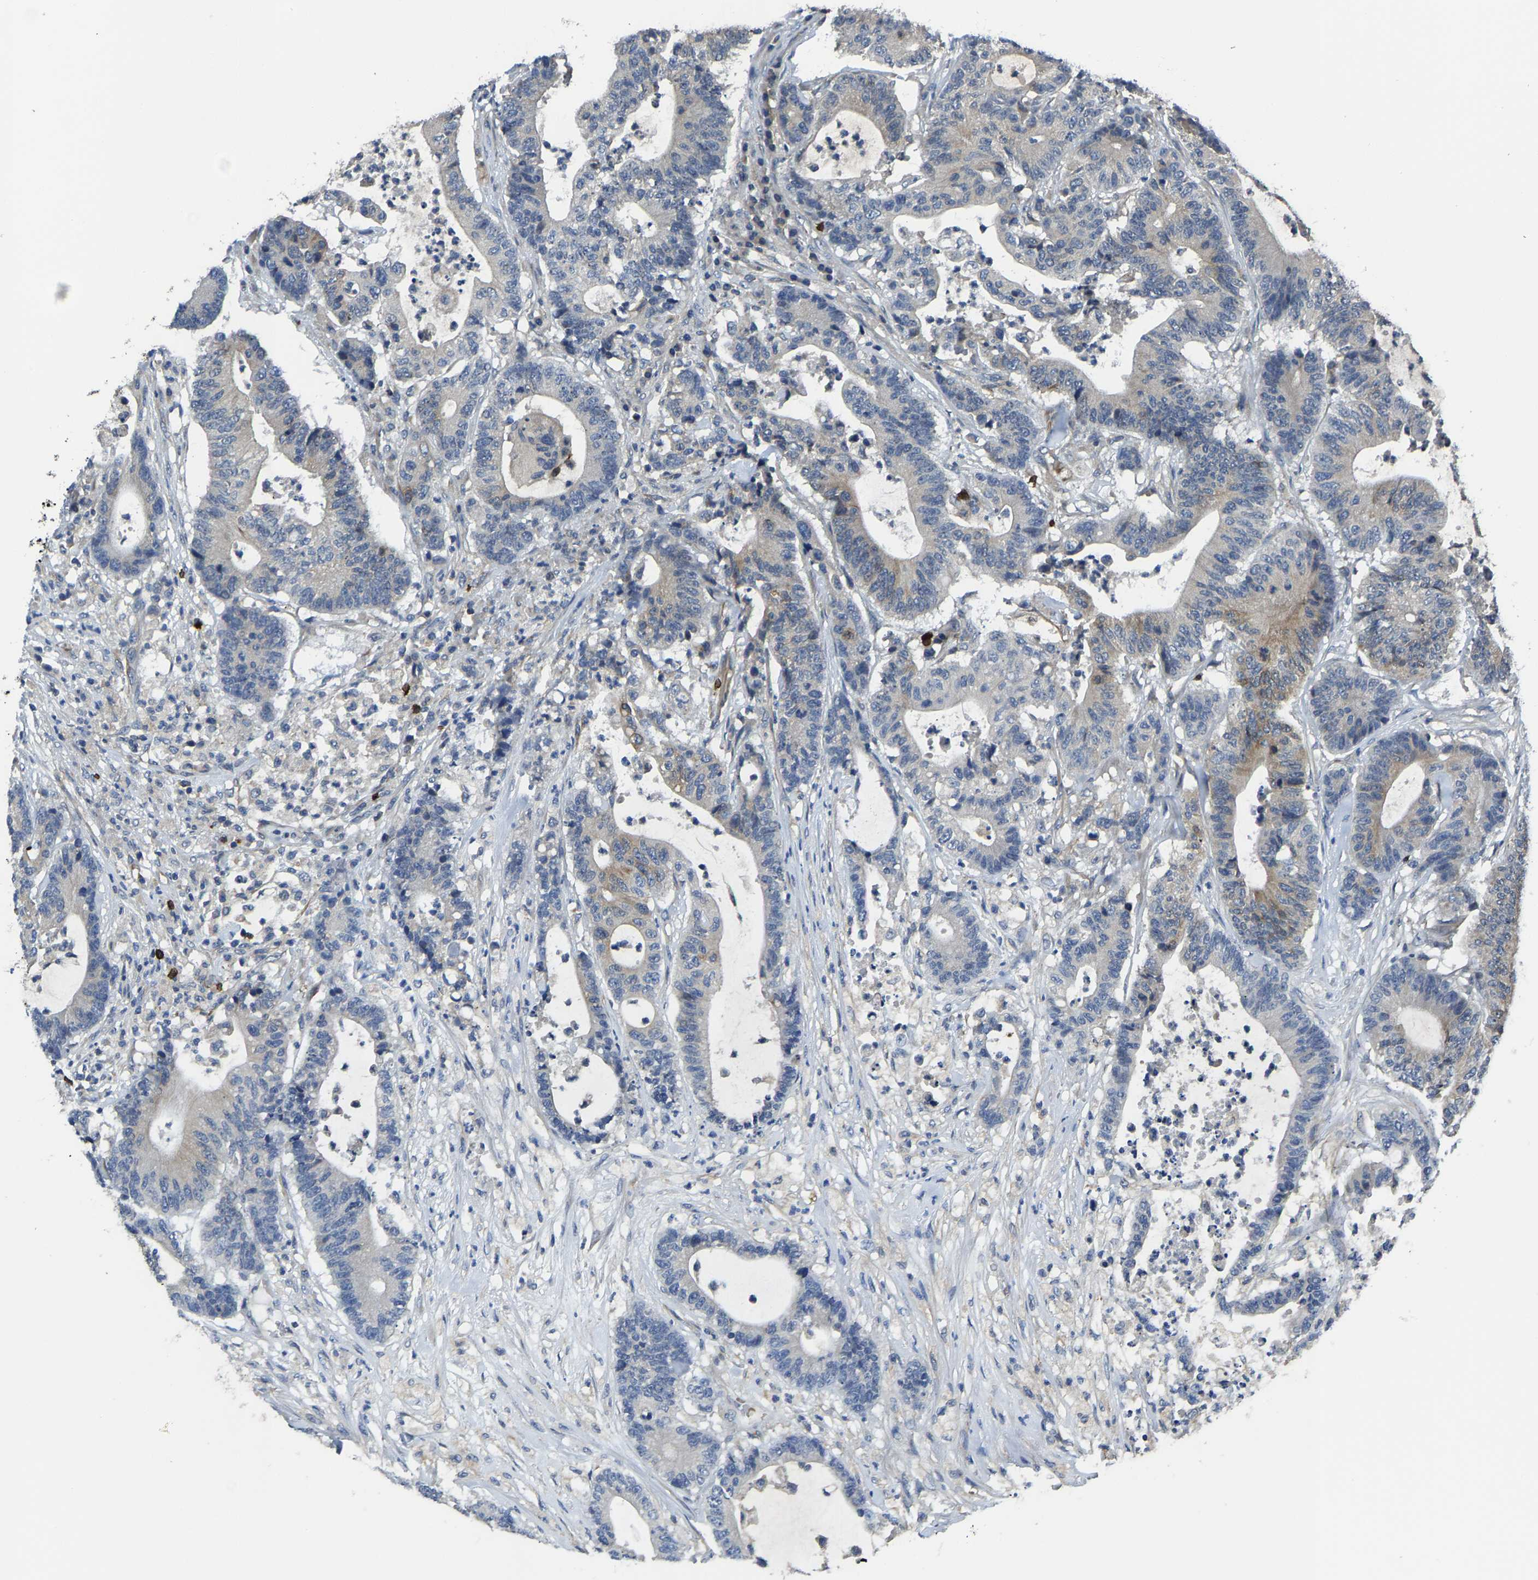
{"staining": {"intensity": "moderate", "quantity": "<25%", "location": "cytoplasmic/membranous"}, "tissue": "colorectal cancer", "cell_type": "Tumor cells", "image_type": "cancer", "snomed": [{"axis": "morphology", "description": "Adenocarcinoma, NOS"}, {"axis": "topography", "description": "Colon"}], "caption": "Colorectal cancer (adenocarcinoma) tissue demonstrates moderate cytoplasmic/membranous staining in approximately <25% of tumor cells (DAB = brown stain, brightfield microscopy at high magnification).", "gene": "AGBL3", "patient": {"sex": "female", "age": 84}}